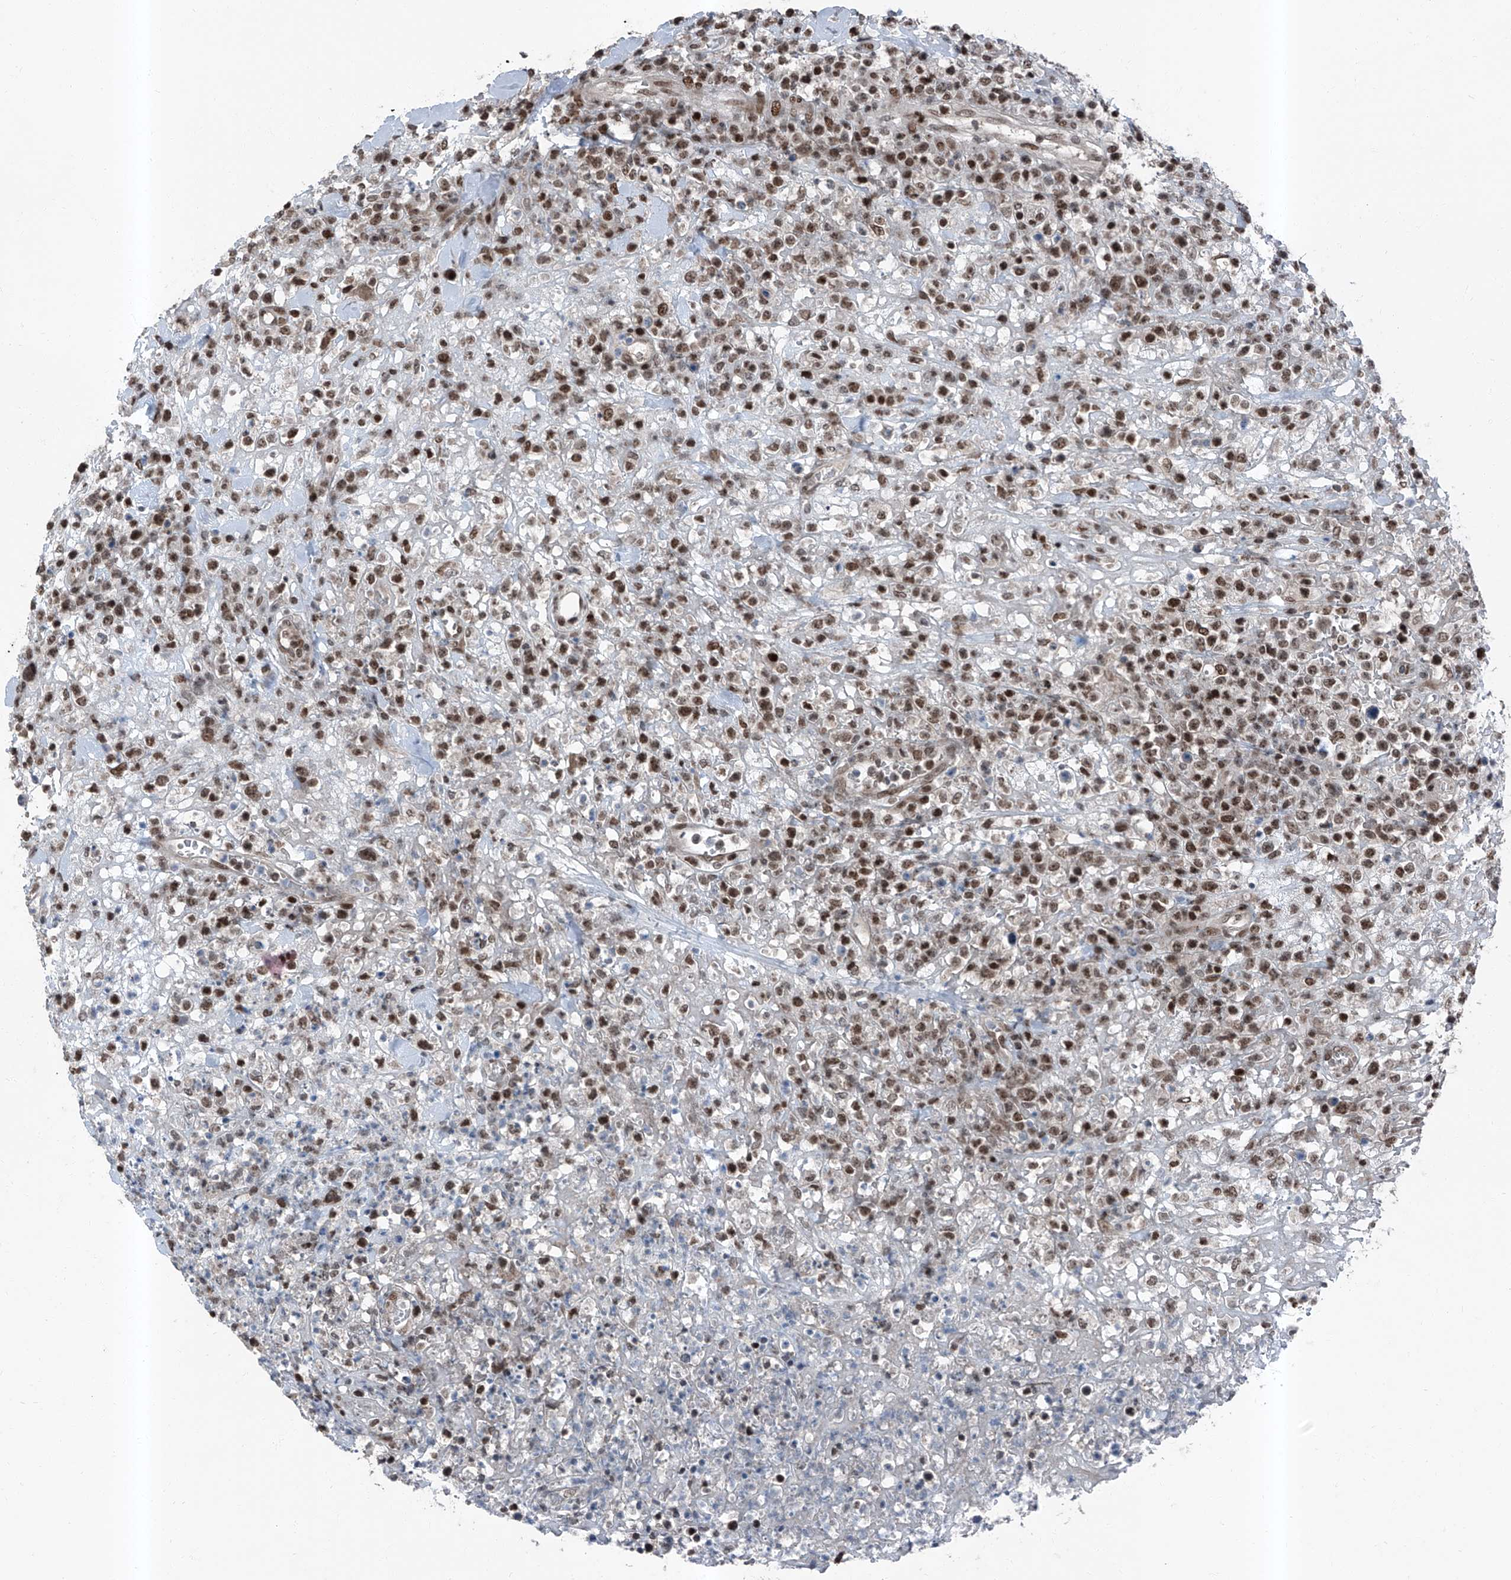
{"staining": {"intensity": "moderate", "quantity": ">75%", "location": "nuclear"}, "tissue": "lymphoma", "cell_type": "Tumor cells", "image_type": "cancer", "snomed": [{"axis": "morphology", "description": "Malignant lymphoma, non-Hodgkin's type, High grade"}, {"axis": "topography", "description": "Colon"}], "caption": "High-magnification brightfield microscopy of high-grade malignant lymphoma, non-Hodgkin's type stained with DAB (brown) and counterstained with hematoxylin (blue). tumor cells exhibit moderate nuclear expression is appreciated in approximately>75% of cells.", "gene": "BMI1", "patient": {"sex": "female", "age": 53}}